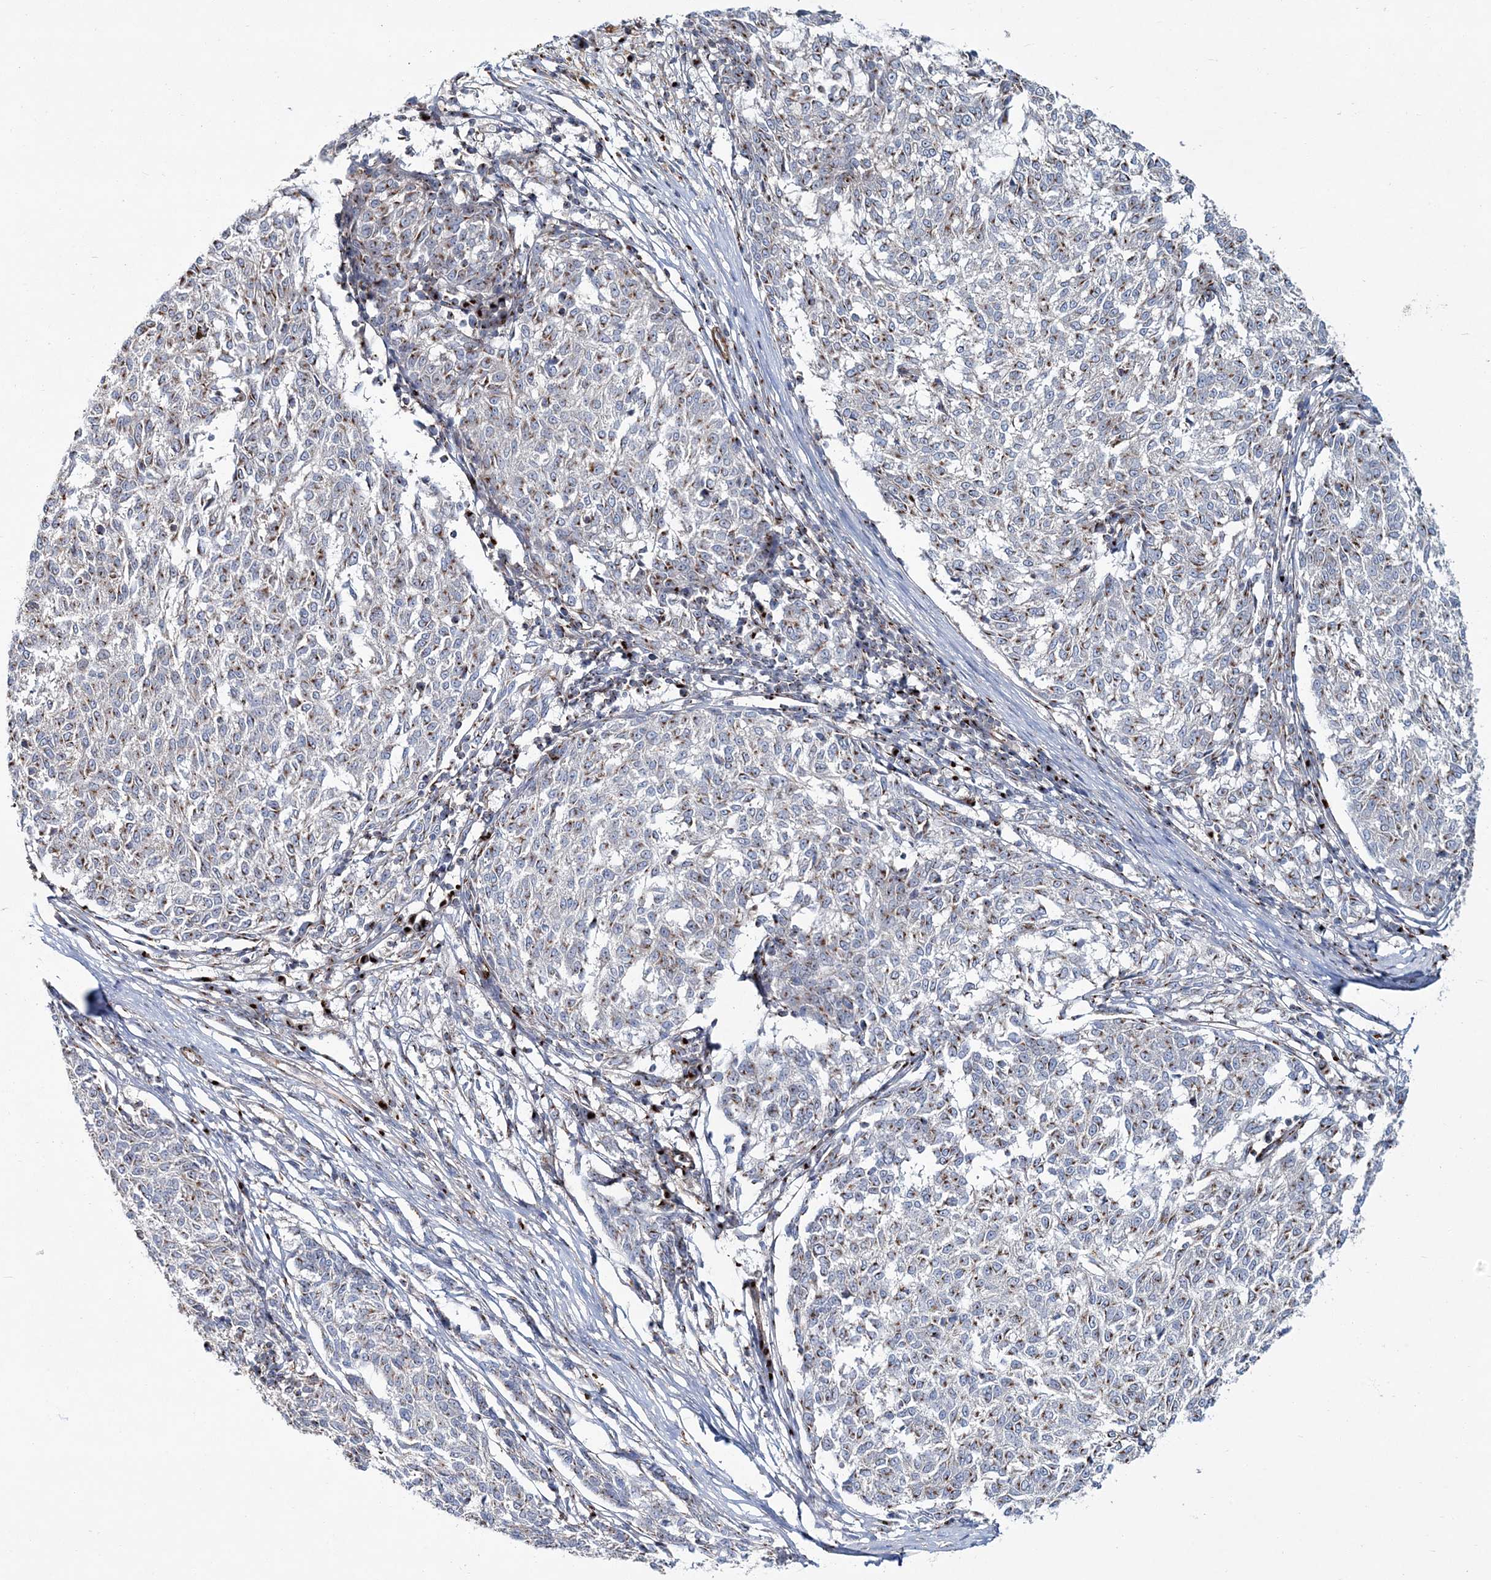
{"staining": {"intensity": "weak", "quantity": "25%-75%", "location": "cytoplasmic/membranous"}, "tissue": "melanoma", "cell_type": "Tumor cells", "image_type": "cancer", "snomed": [{"axis": "morphology", "description": "Malignant melanoma, NOS"}, {"axis": "topography", "description": "Skin"}], "caption": "High-power microscopy captured an IHC image of melanoma, revealing weak cytoplasmic/membranous positivity in approximately 25%-75% of tumor cells.", "gene": "MAN1A2", "patient": {"sex": "female", "age": 72}}